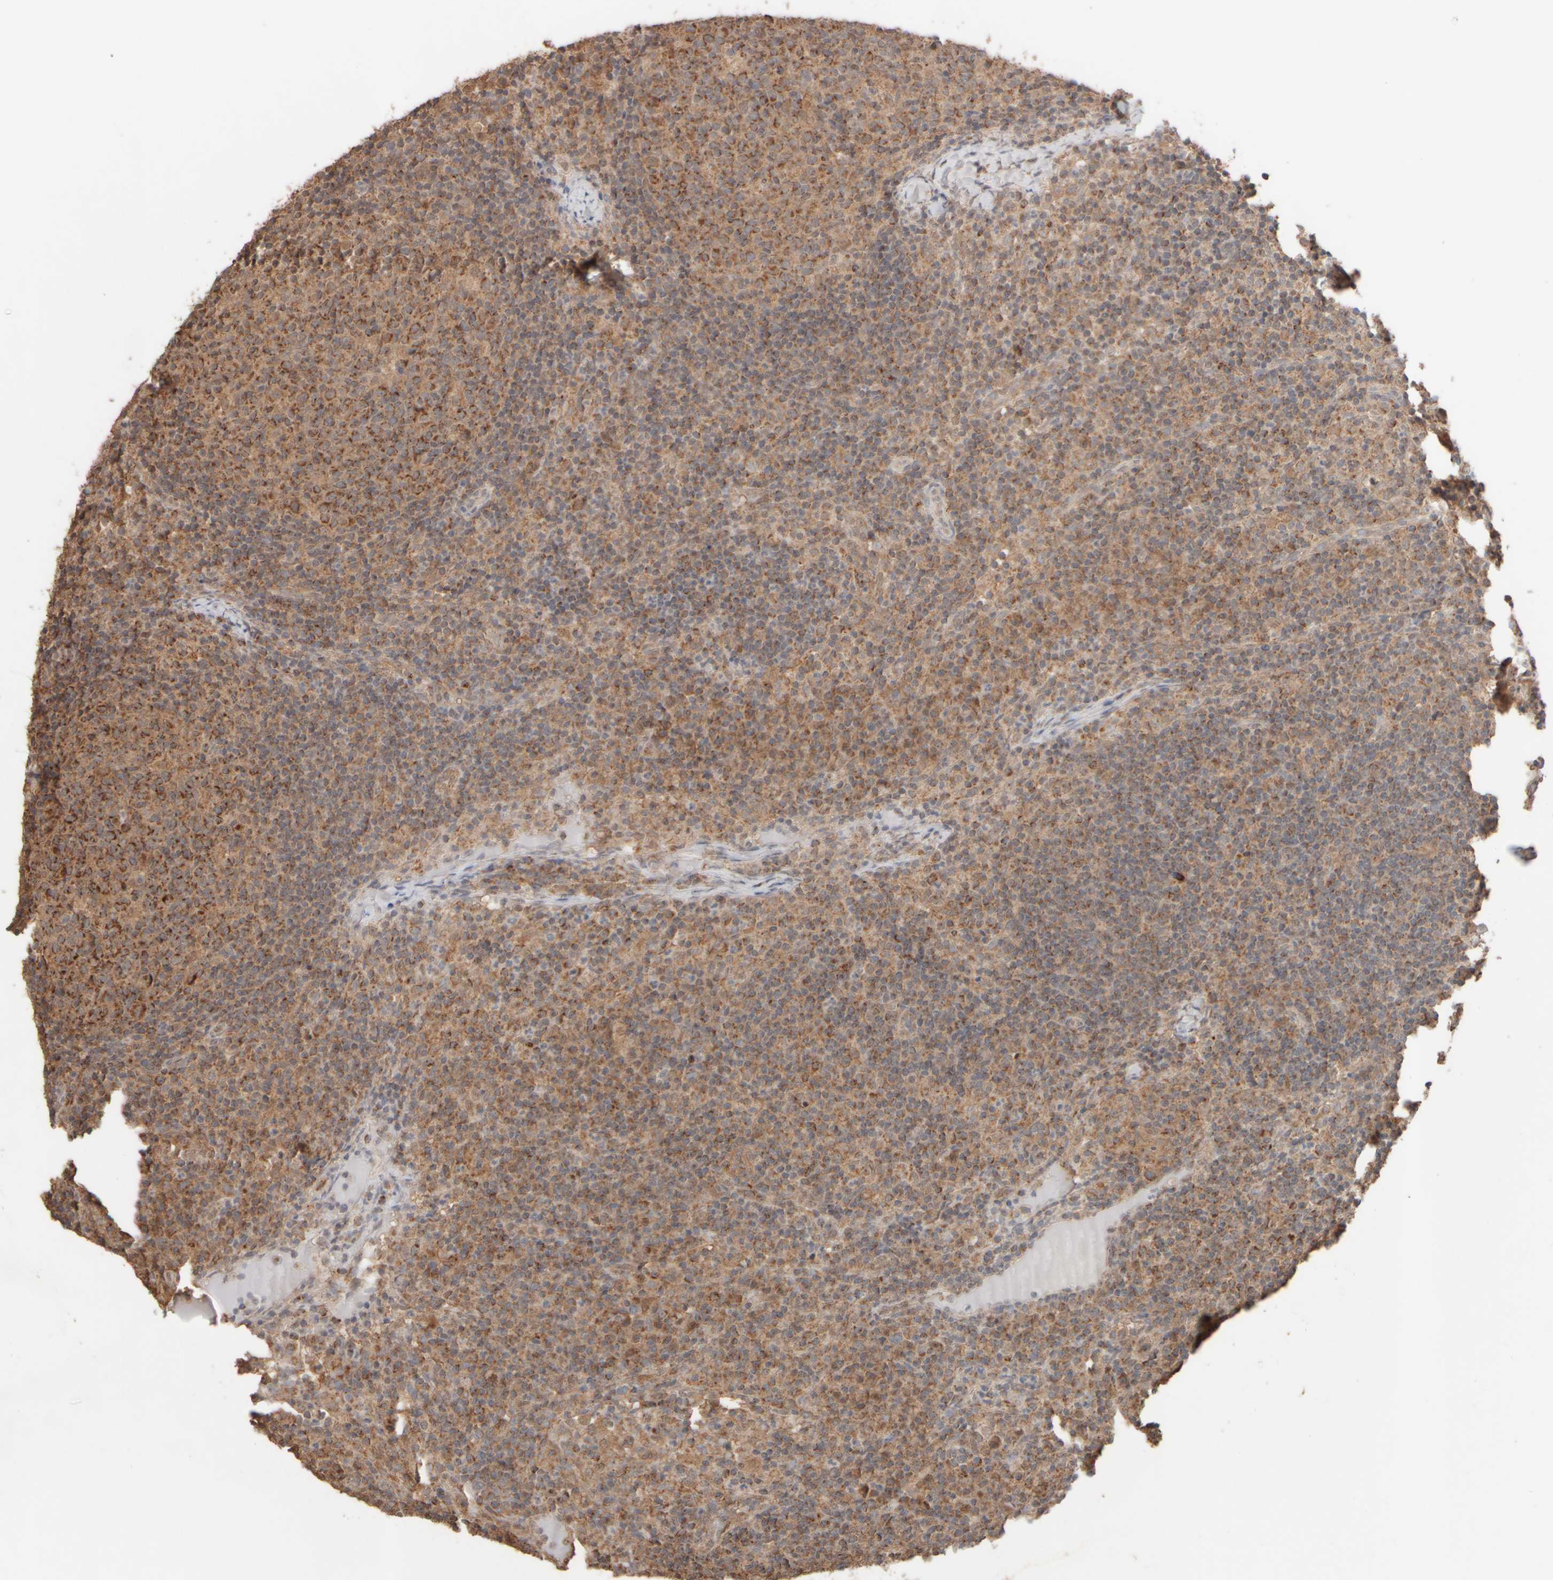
{"staining": {"intensity": "strong", "quantity": "25%-75%", "location": "cytoplasmic/membranous"}, "tissue": "lymph node", "cell_type": "Germinal center cells", "image_type": "normal", "snomed": [{"axis": "morphology", "description": "Normal tissue, NOS"}, {"axis": "morphology", "description": "Inflammation, NOS"}, {"axis": "topography", "description": "Lymph node"}], "caption": "A high amount of strong cytoplasmic/membranous expression is present in approximately 25%-75% of germinal center cells in unremarkable lymph node. The staining is performed using DAB brown chromogen to label protein expression. The nuclei are counter-stained blue using hematoxylin.", "gene": "EIF2B3", "patient": {"sex": "male", "age": 55}}